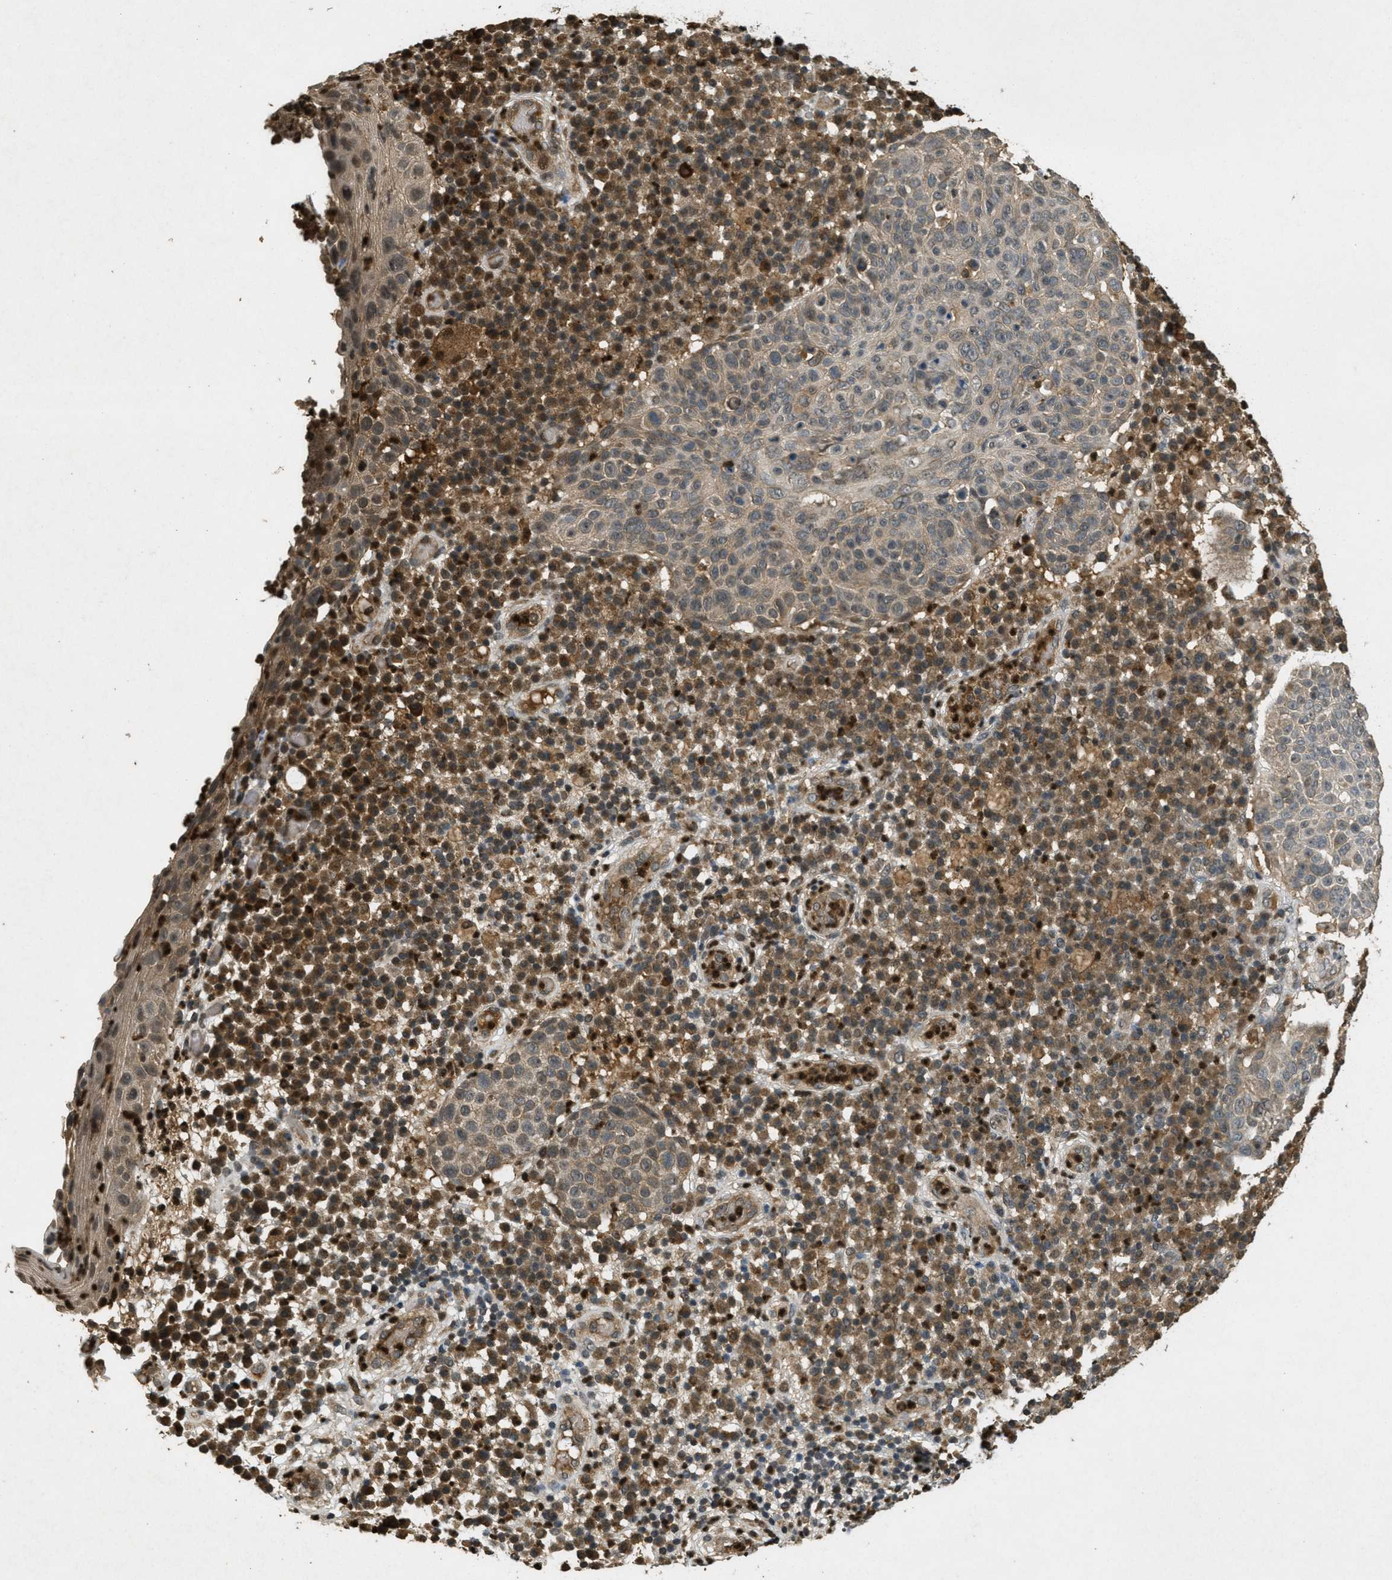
{"staining": {"intensity": "weak", "quantity": ">75%", "location": "cytoplasmic/membranous"}, "tissue": "skin cancer", "cell_type": "Tumor cells", "image_type": "cancer", "snomed": [{"axis": "morphology", "description": "Squamous cell carcinoma in situ, NOS"}, {"axis": "morphology", "description": "Squamous cell carcinoma, NOS"}, {"axis": "topography", "description": "Skin"}], "caption": "Human skin cancer (squamous cell carcinoma in situ) stained for a protein (brown) reveals weak cytoplasmic/membranous positive expression in about >75% of tumor cells.", "gene": "ATG7", "patient": {"sex": "male", "age": 93}}